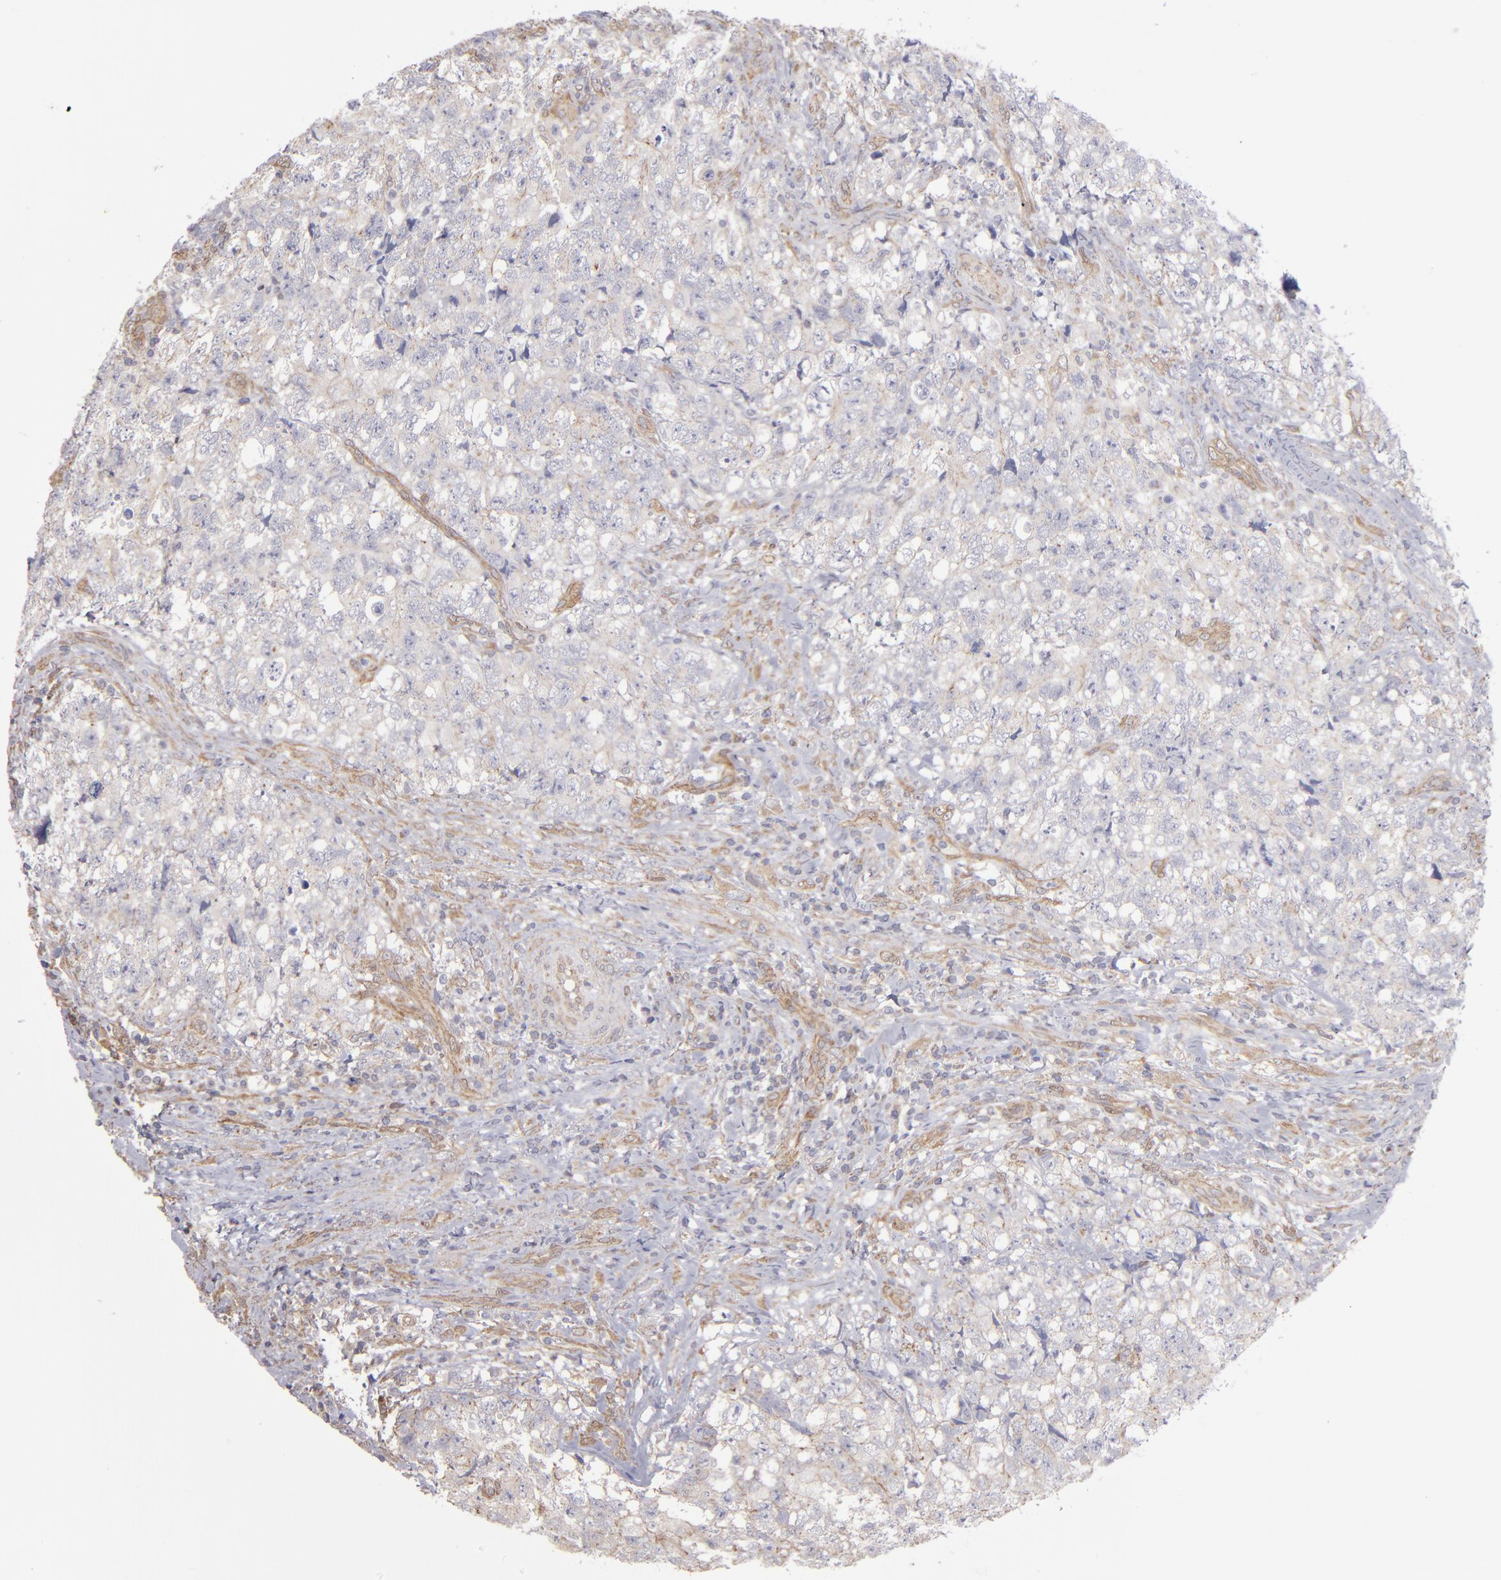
{"staining": {"intensity": "weak", "quantity": ">75%", "location": "cytoplasmic/membranous"}, "tissue": "testis cancer", "cell_type": "Tumor cells", "image_type": "cancer", "snomed": [{"axis": "morphology", "description": "Carcinoma, Embryonal, NOS"}, {"axis": "topography", "description": "Testis"}], "caption": "Testis cancer was stained to show a protein in brown. There is low levels of weak cytoplasmic/membranous expression in approximately >75% of tumor cells.", "gene": "NDRG2", "patient": {"sex": "male", "age": 31}}